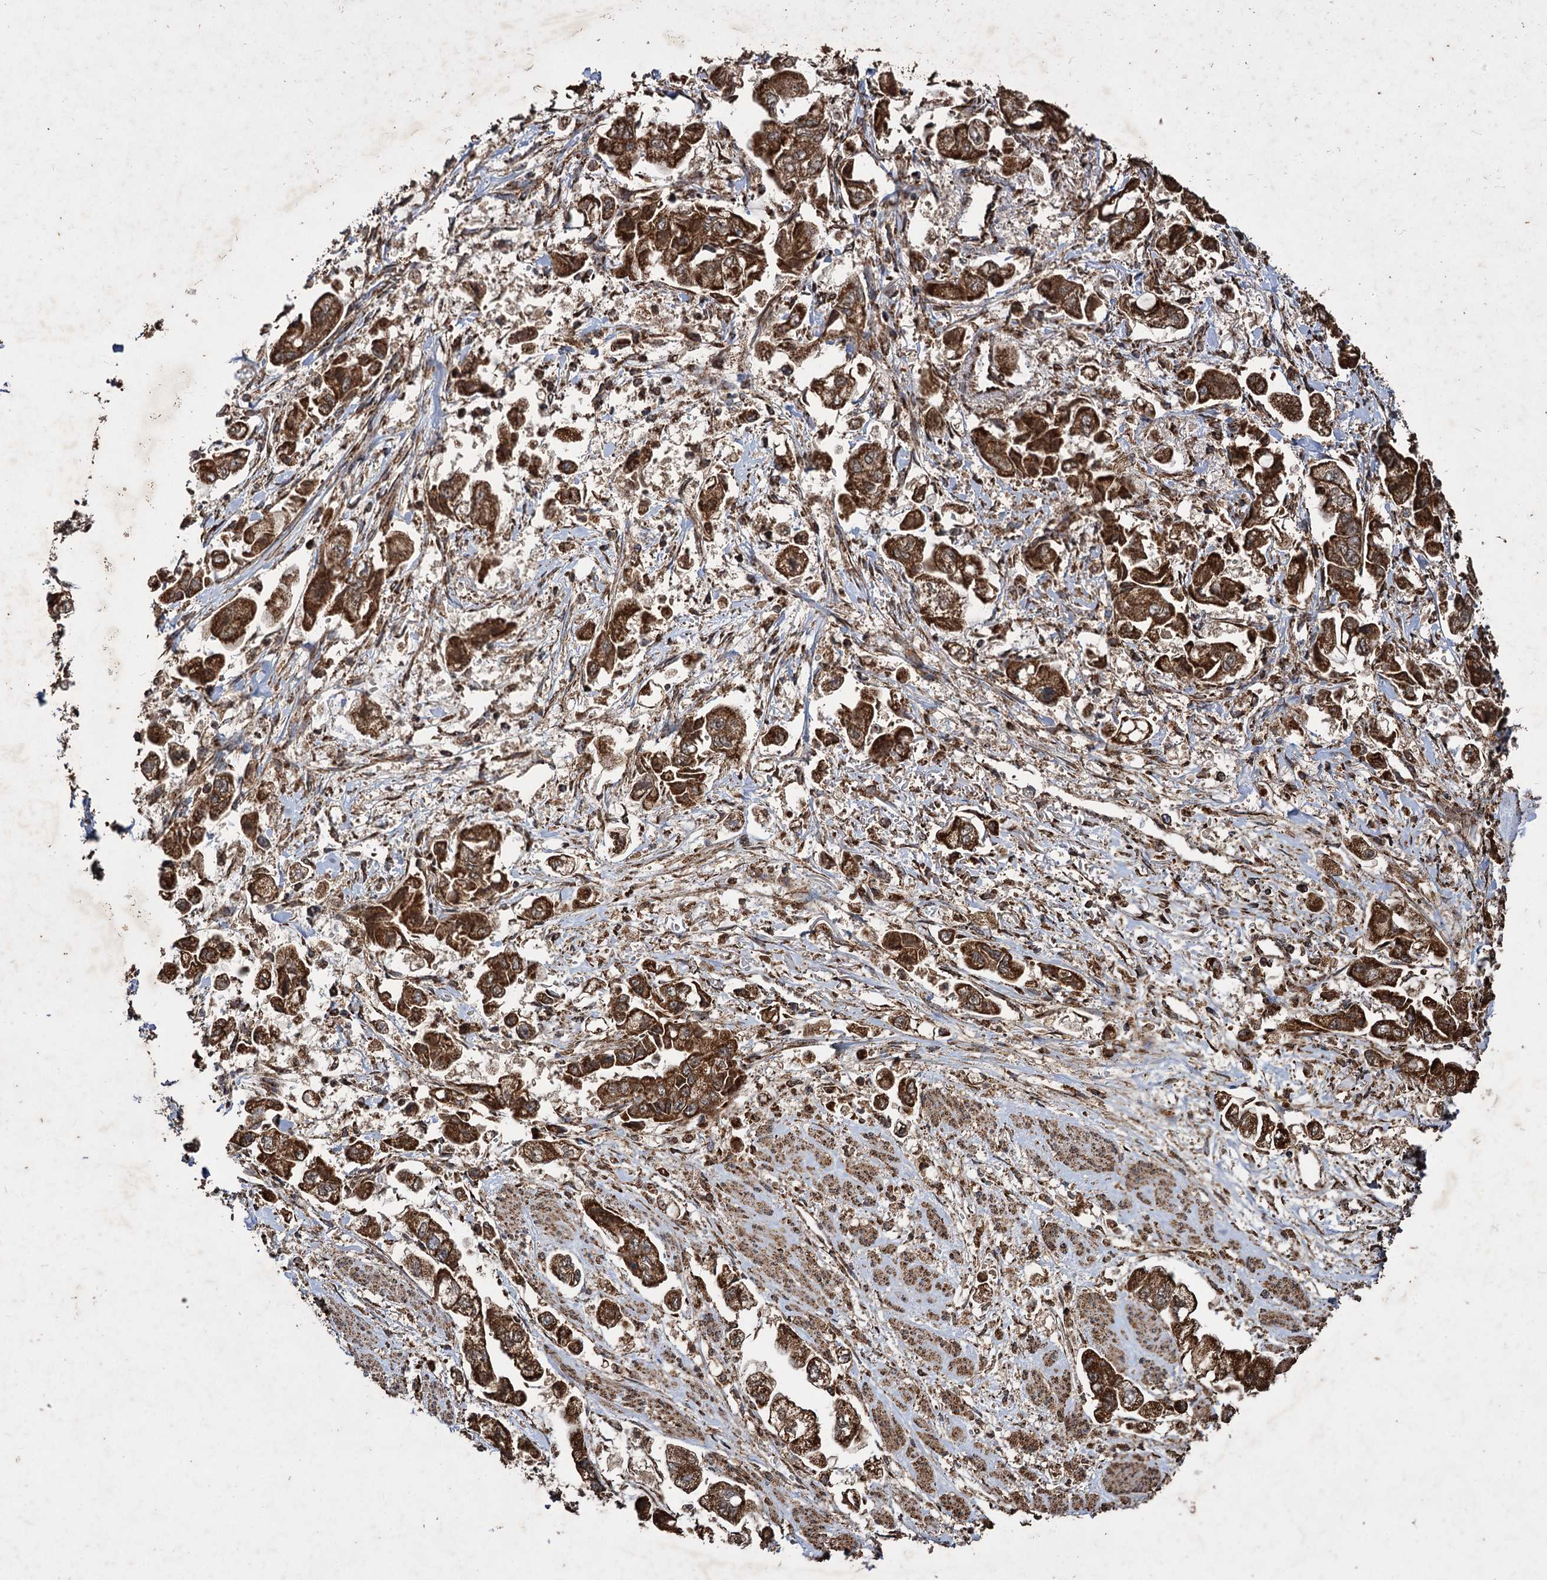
{"staining": {"intensity": "strong", "quantity": ">75%", "location": "cytoplasmic/membranous"}, "tissue": "stomach cancer", "cell_type": "Tumor cells", "image_type": "cancer", "snomed": [{"axis": "morphology", "description": "Adenocarcinoma, NOS"}, {"axis": "topography", "description": "Stomach"}], "caption": "An IHC image of tumor tissue is shown. Protein staining in brown shows strong cytoplasmic/membranous positivity in adenocarcinoma (stomach) within tumor cells.", "gene": "IPO4", "patient": {"sex": "male", "age": 62}}